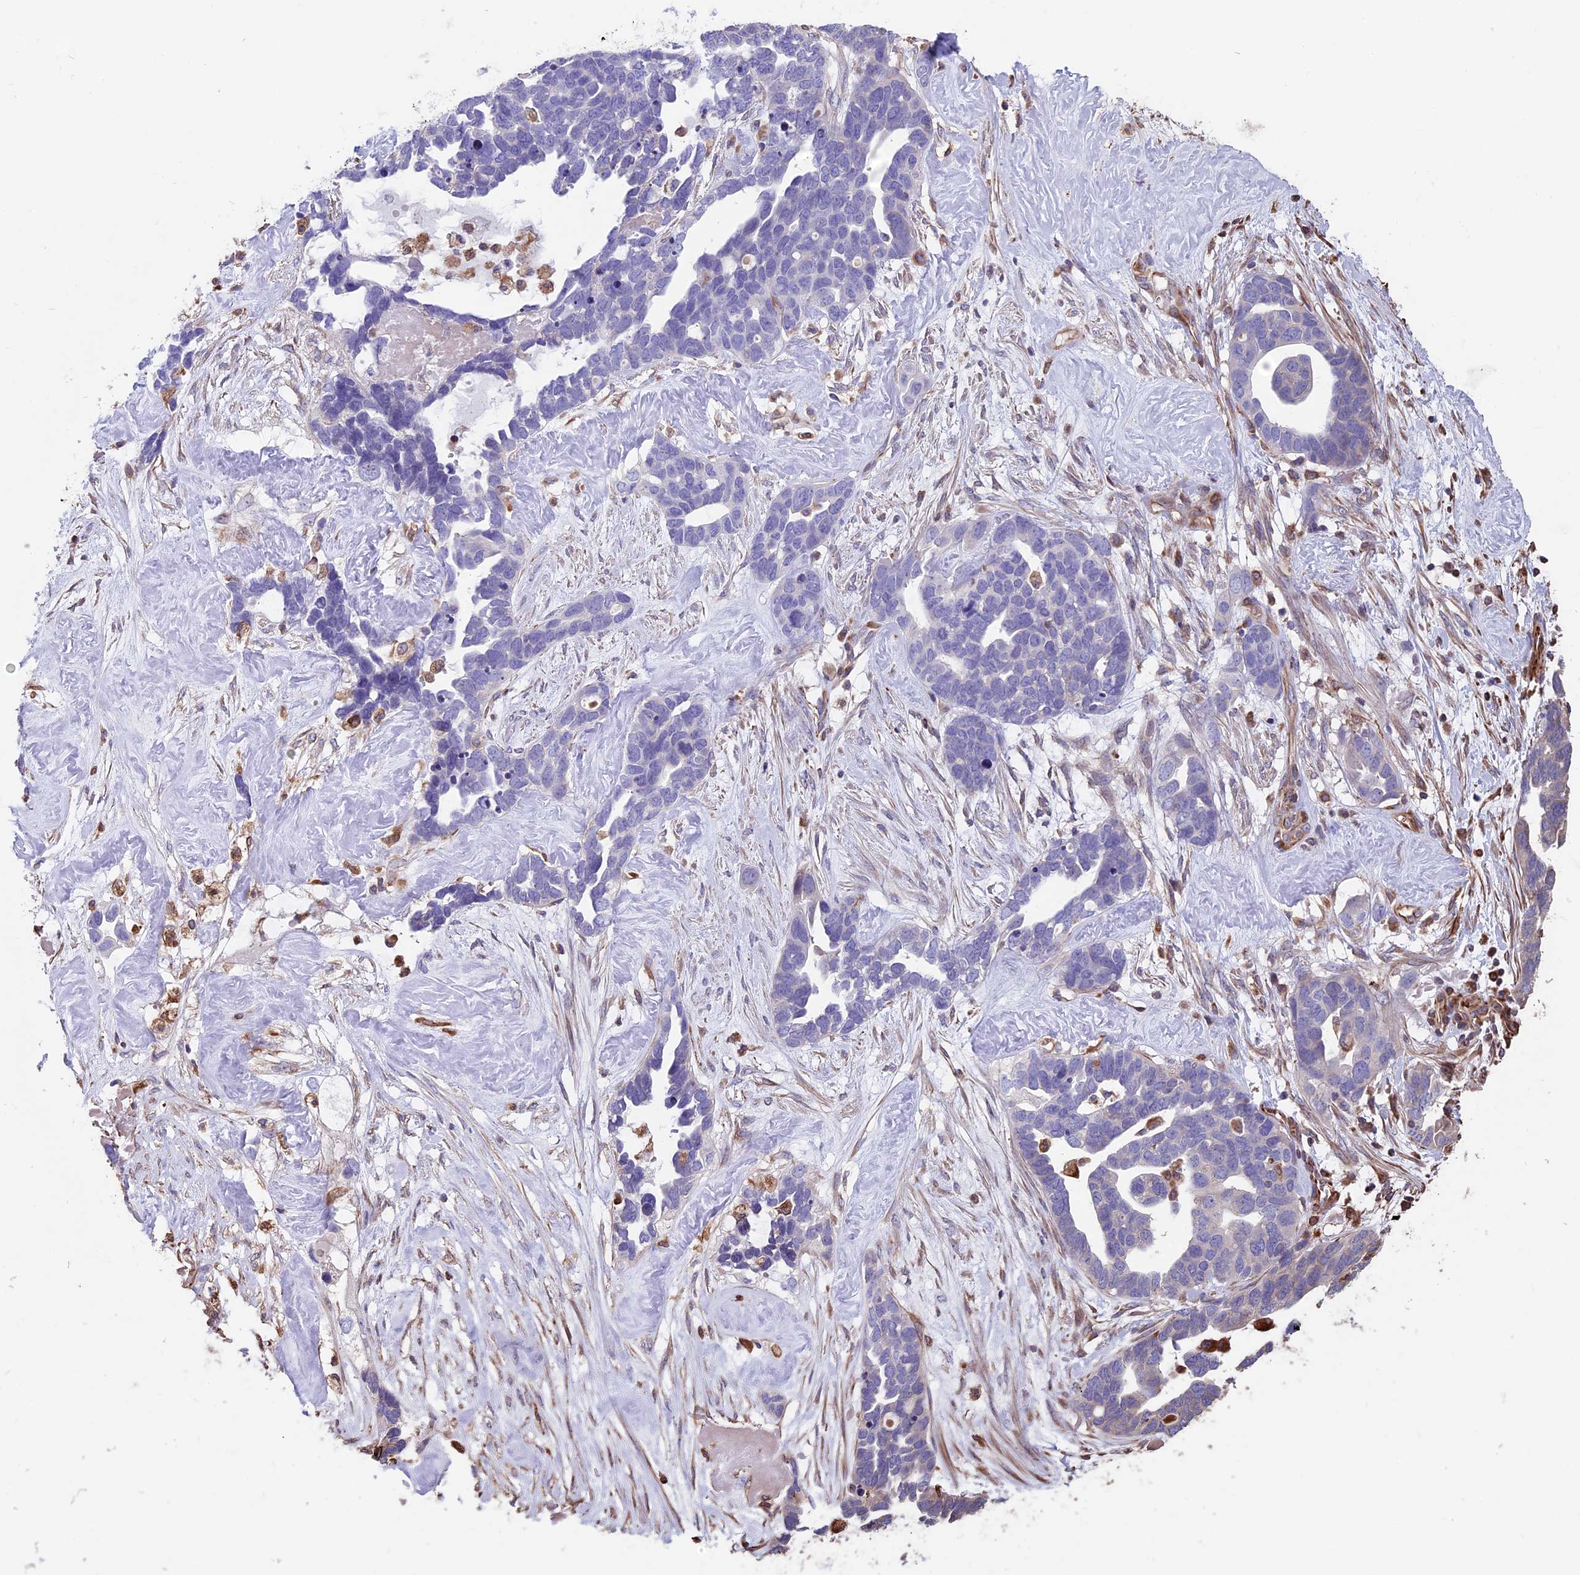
{"staining": {"intensity": "negative", "quantity": "none", "location": "none"}, "tissue": "ovarian cancer", "cell_type": "Tumor cells", "image_type": "cancer", "snomed": [{"axis": "morphology", "description": "Cystadenocarcinoma, serous, NOS"}, {"axis": "topography", "description": "Ovary"}], "caption": "High magnification brightfield microscopy of ovarian serous cystadenocarcinoma stained with DAB (brown) and counterstained with hematoxylin (blue): tumor cells show no significant expression. (Immunohistochemistry (ihc), brightfield microscopy, high magnification).", "gene": "SEH1L", "patient": {"sex": "female", "age": 54}}